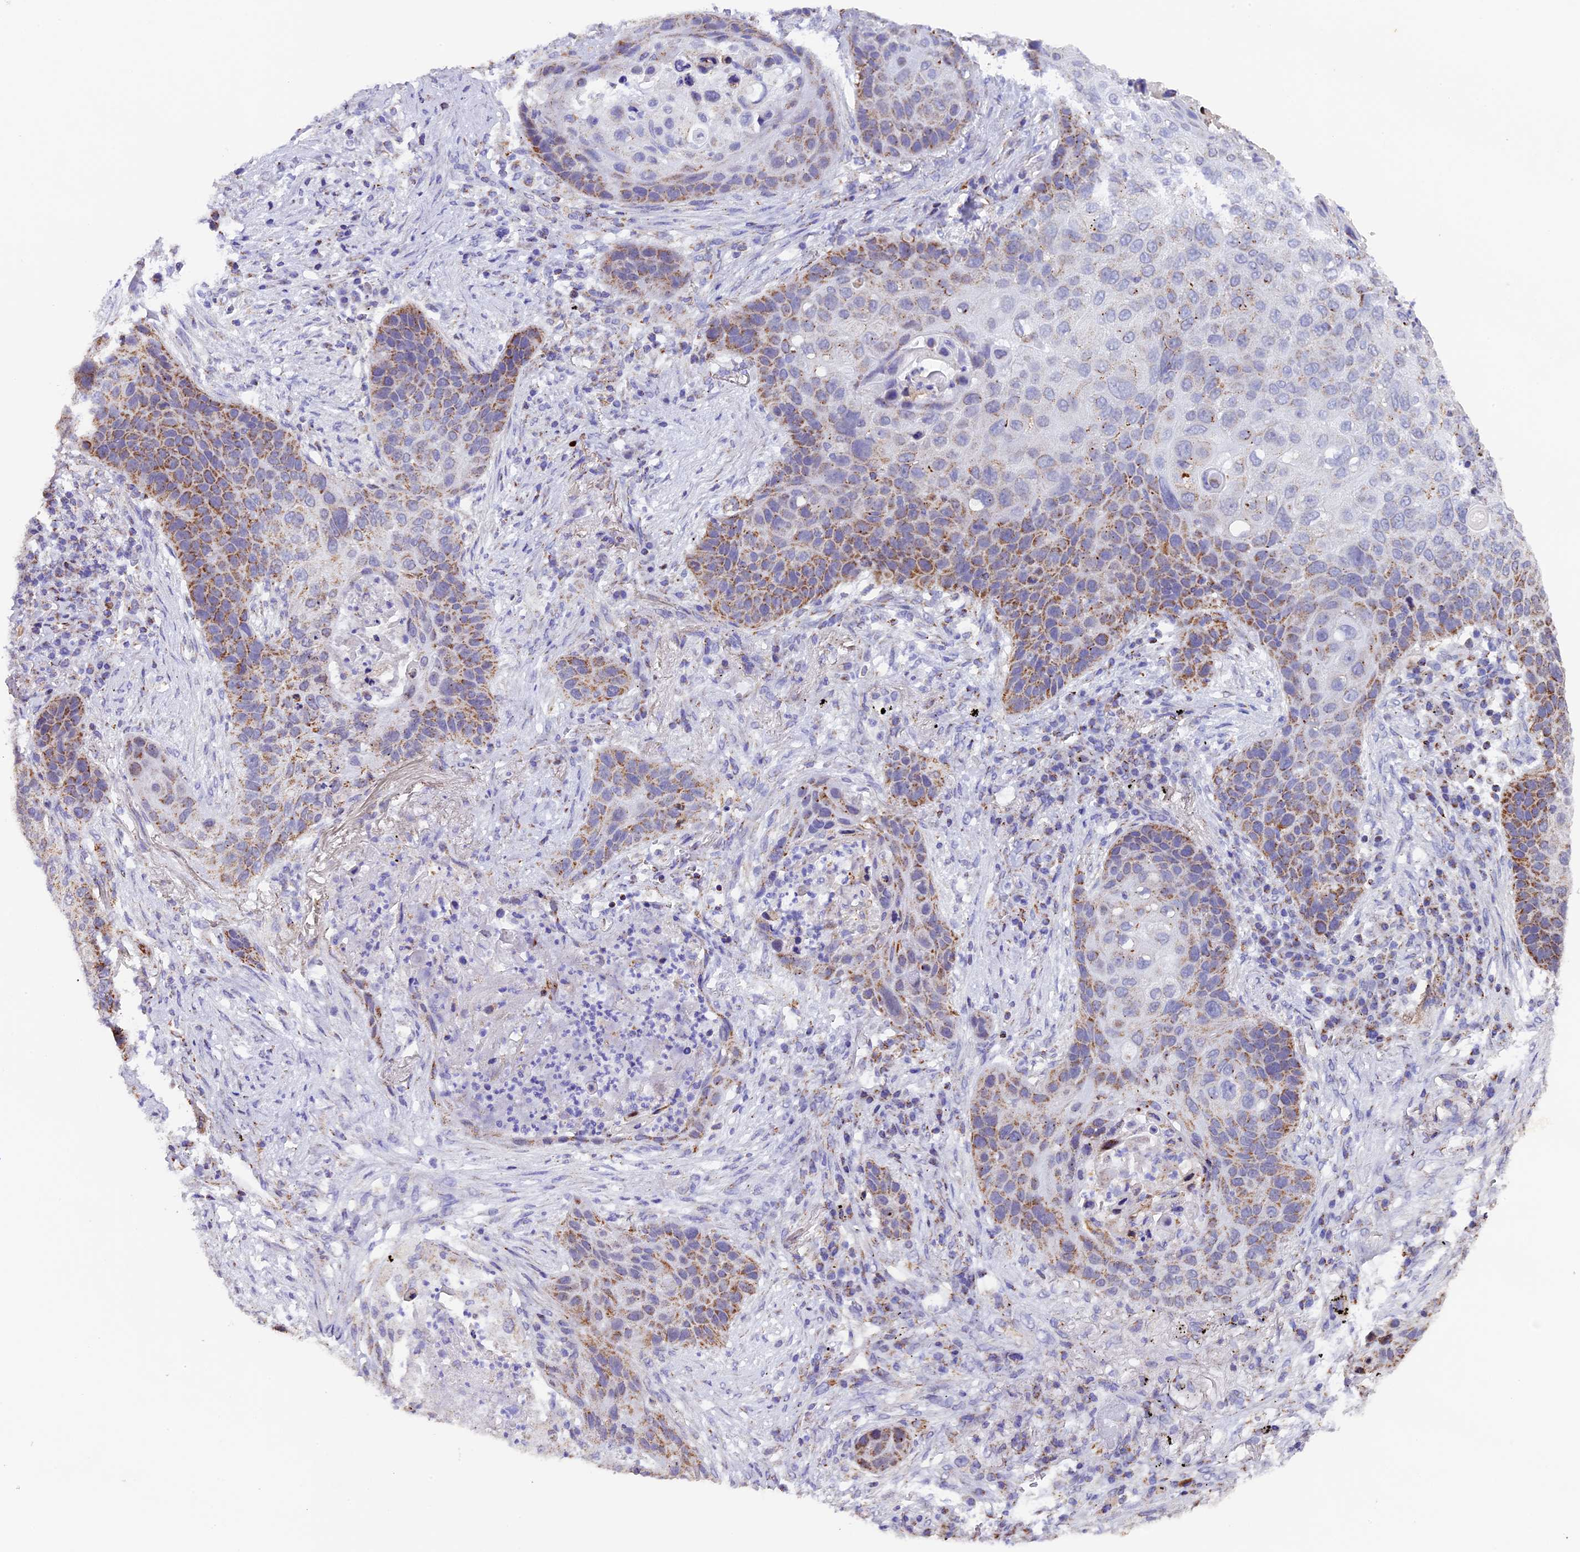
{"staining": {"intensity": "moderate", "quantity": ">75%", "location": "cytoplasmic/membranous"}, "tissue": "lung cancer", "cell_type": "Tumor cells", "image_type": "cancer", "snomed": [{"axis": "morphology", "description": "Squamous cell carcinoma, NOS"}, {"axis": "topography", "description": "Lung"}], "caption": "Immunohistochemical staining of lung cancer shows medium levels of moderate cytoplasmic/membranous staining in approximately >75% of tumor cells. The protein of interest is stained brown, and the nuclei are stained in blue (DAB (3,3'-diaminobenzidine) IHC with brightfield microscopy, high magnification).", "gene": "TFAM", "patient": {"sex": "female", "age": 63}}